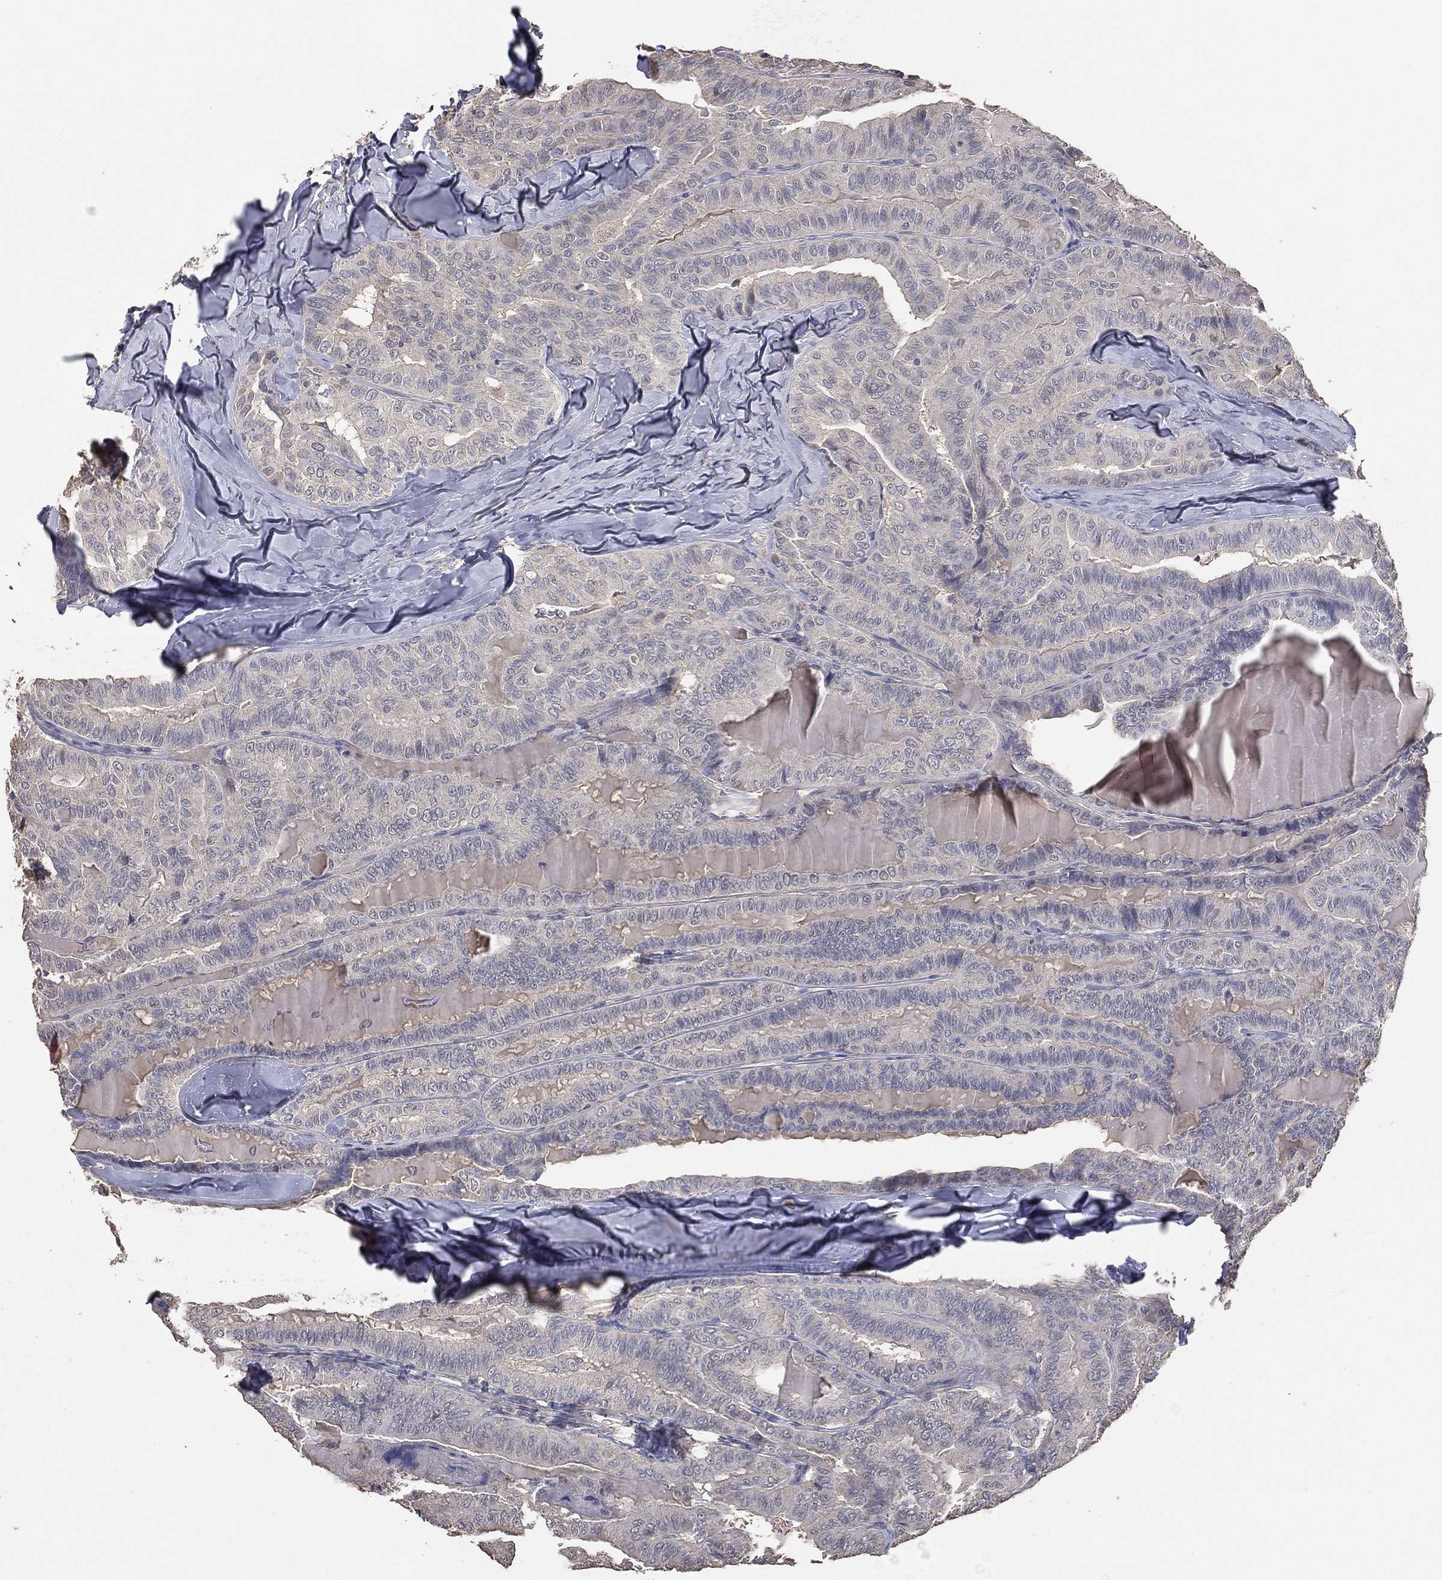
{"staining": {"intensity": "negative", "quantity": "none", "location": "none"}, "tissue": "thyroid cancer", "cell_type": "Tumor cells", "image_type": "cancer", "snomed": [{"axis": "morphology", "description": "Papillary adenocarcinoma, NOS"}, {"axis": "topography", "description": "Thyroid gland"}], "caption": "DAB (3,3'-diaminobenzidine) immunohistochemical staining of human thyroid papillary adenocarcinoma shows no significant expression in tumor cells.", "gene": "SNAP25", "patient": {"sex": "female", "age": 68}}